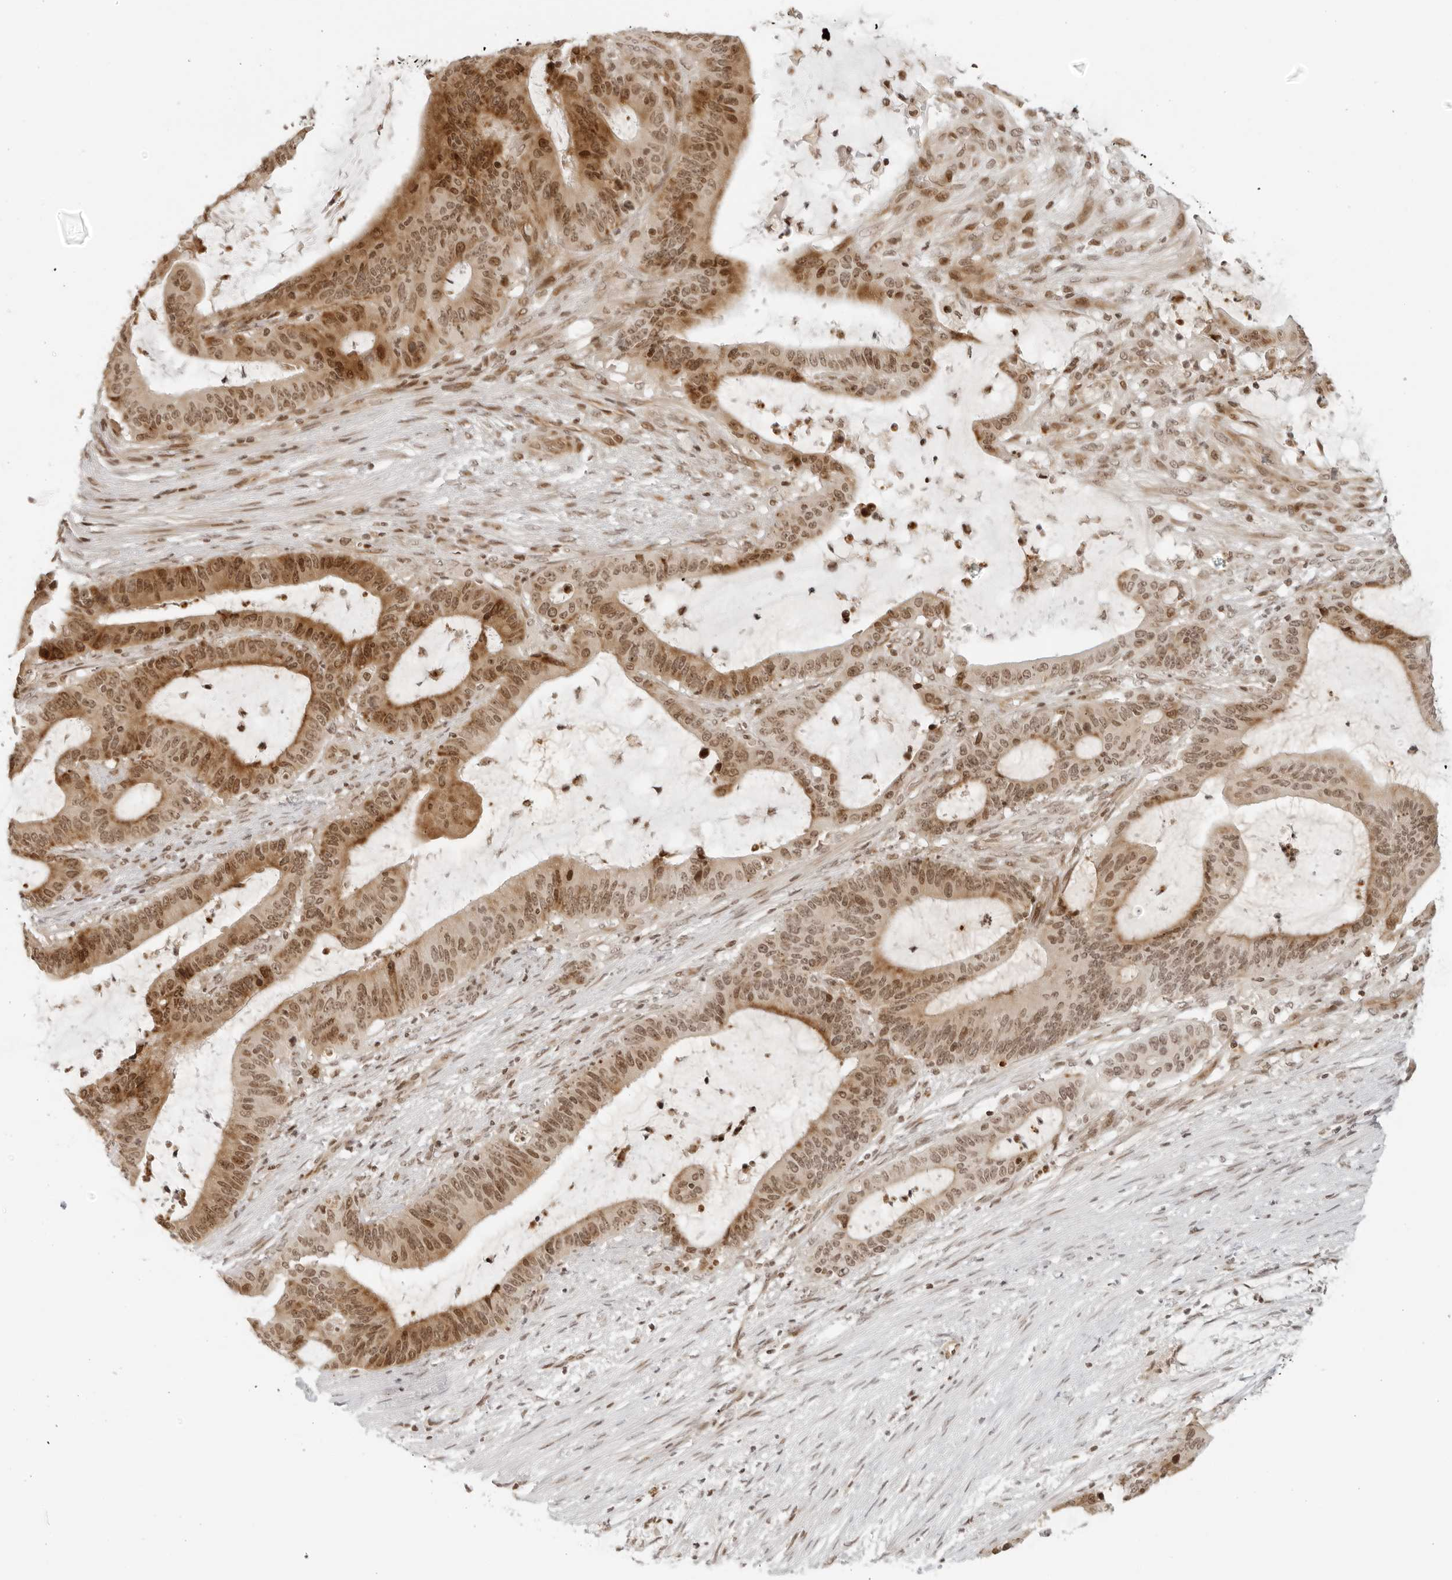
{"staining": {"intensity": "moderate", "quantity": ">75%", "location": "cytoplasmic/membranous,nuclear"}, "tissue": "liver cancer", "cell_type": "Tumor cells", "image_type": "cancer", "snomed": [{"axis": "morphology", "description": "Cholangiocarcinoma"}, {"axis": "topography", "description": "Liver"}], "caption": "Approximately >75% of tumor cells in liver cancer (cholangiocarcinoma) demonstrate moderate cytoplasmic/membranous and nuclear protein positivity as visualized by brown immunohistochemical staining.", "gene": "ZNF407", "patient": {"sex": "female", "age": 73}}